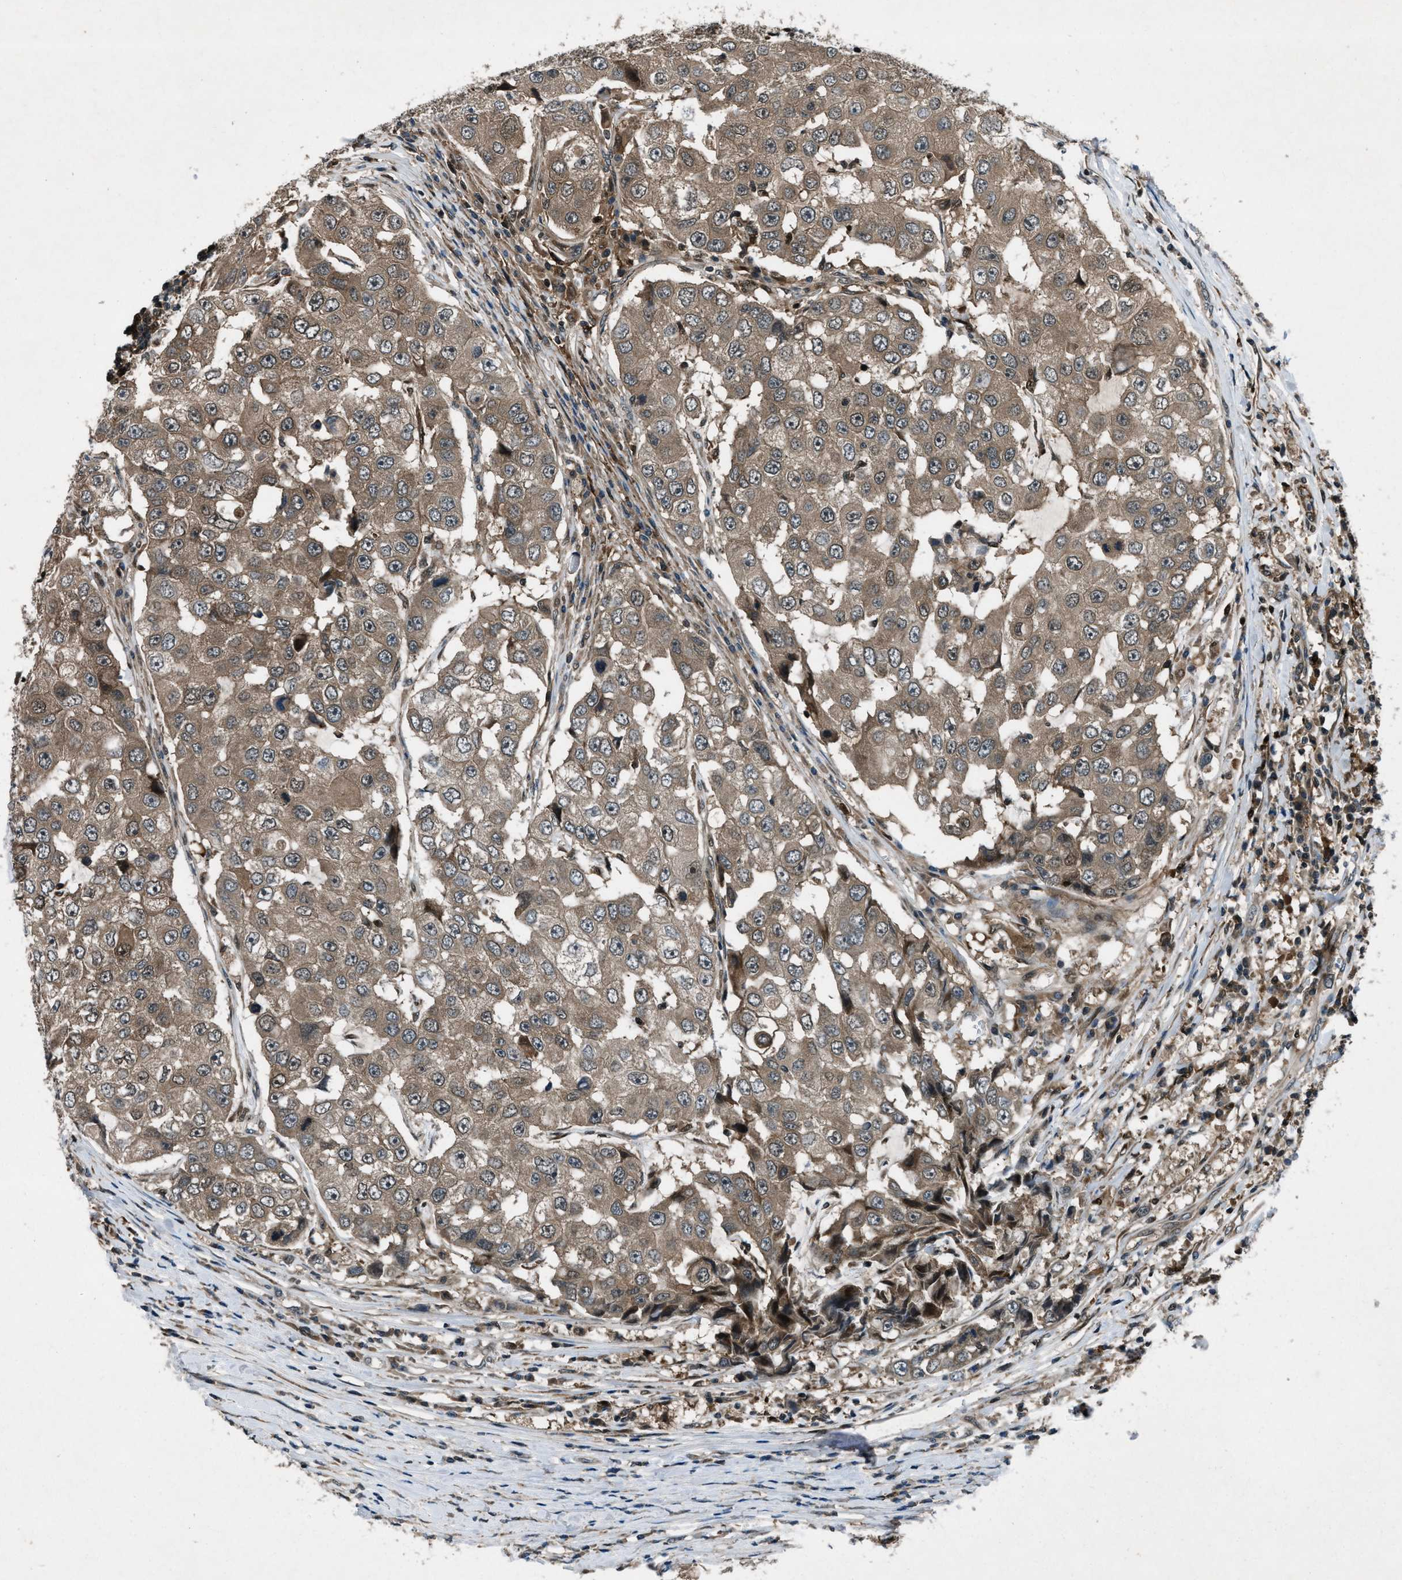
{"staining": {"intensity": "moderate", "quantity": ">75%", "location": "cytoplasmic/membranous"}, "tissue": "breast cancer", "cell_type": "Tumor cells", "image_type": "cancer", "snomed": [{"axis": "morphology", "description": "Duct carcinoma"}, {"axis": "topography", "description": "Breast"}], "caption": "Human breast cancer (invasive ductal carcinoma) stained for a protein (brown) displays moderate cytoplasmic/membranous positive expression in approximately >75% of tumor cells.", "gene": "EPSTI1", "patient": {"sex": "female", "age": 27}}